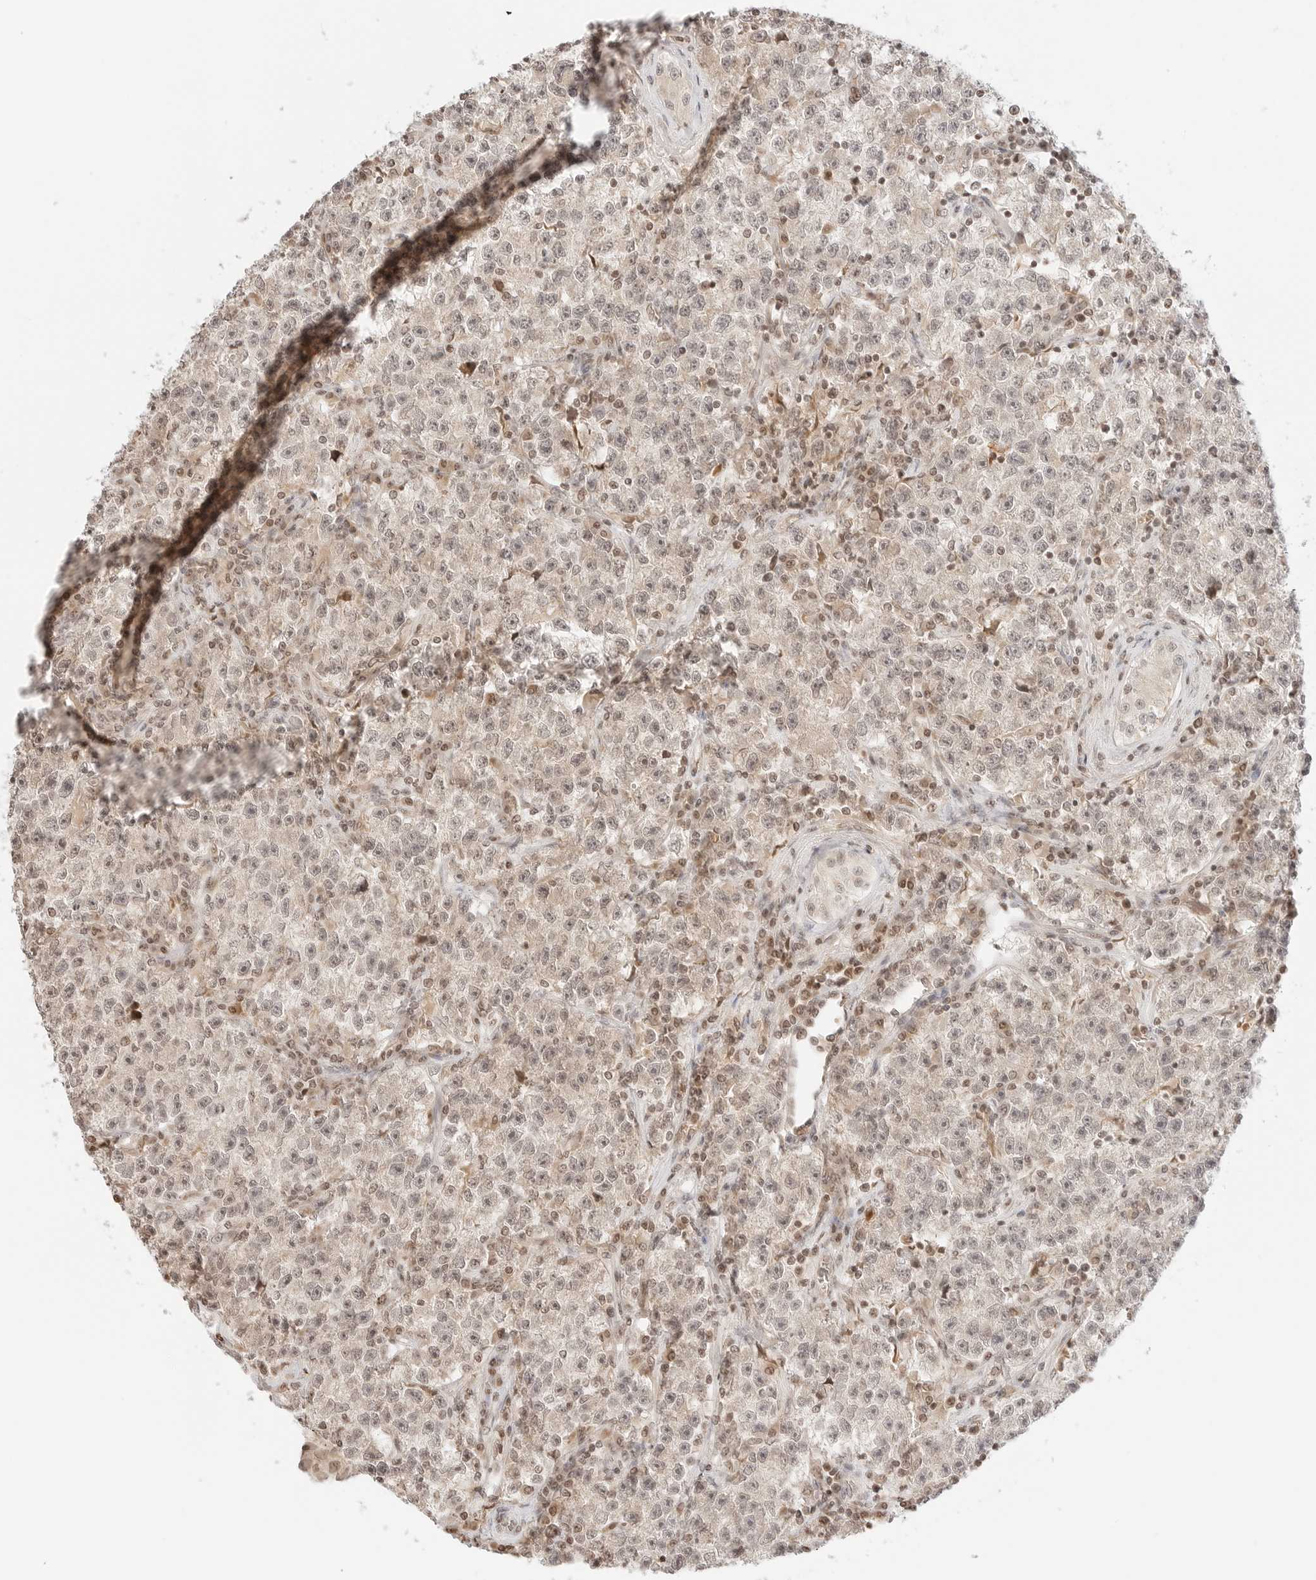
{"staining": {"intensity": "negative", "quantity": "none", "location": "none"}, "tissue": "testis cancer", "cell_type": "Tumor cells", "image_type": "cancer", "snomed": [{"axis": "morphology", "description": "Seminoma, NOS"}, {"axis": "topography", "description": "Testis"}], "caption": "This is an immunohistochemistry (IHC) micrograph of testis cancer. There is no positivity in tumor cells.", "gene": "RPS6KL1", "patient": {"sex": "male", "age": 22}}